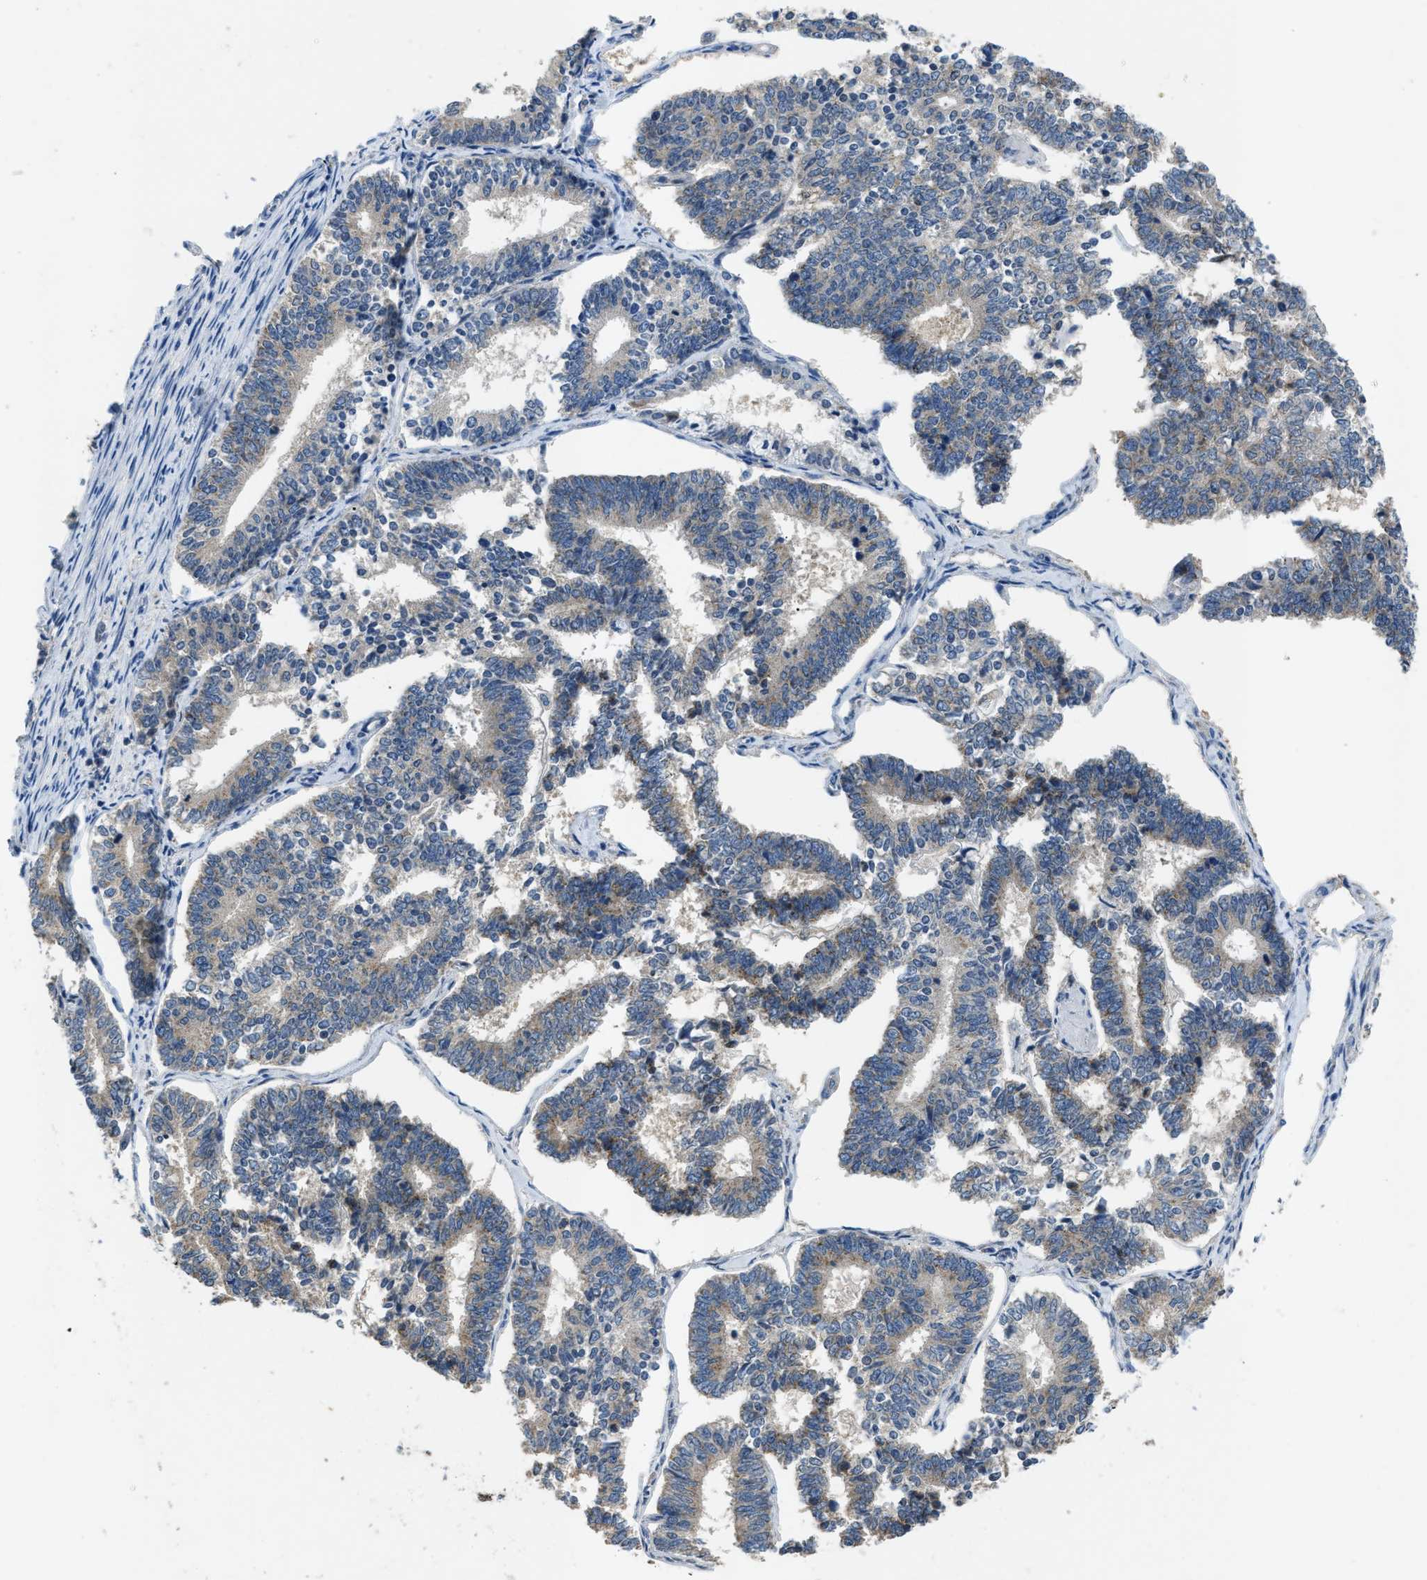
{"staining": {"intensity": "weak", "quantity": "<25%", "location": "cytoplasmic/membranous"}, "tissue": "endometrial cancer", "cell_type": "Tumor cells", "image_type": "cancer", "snomed": [{"axis": "morphology", "description": "Adenocarcinoma, NOS"}, {"axis": "topography", "description": "Endometrium"}], "caption": "Immunohistochemistry image of endometrial cancer (adenocarcinoma) stained for a protein (brown), which exhibits no expression in tumor cells.", "gene": "TOMM34", "patient": {"sex": "female", "age": 70}}